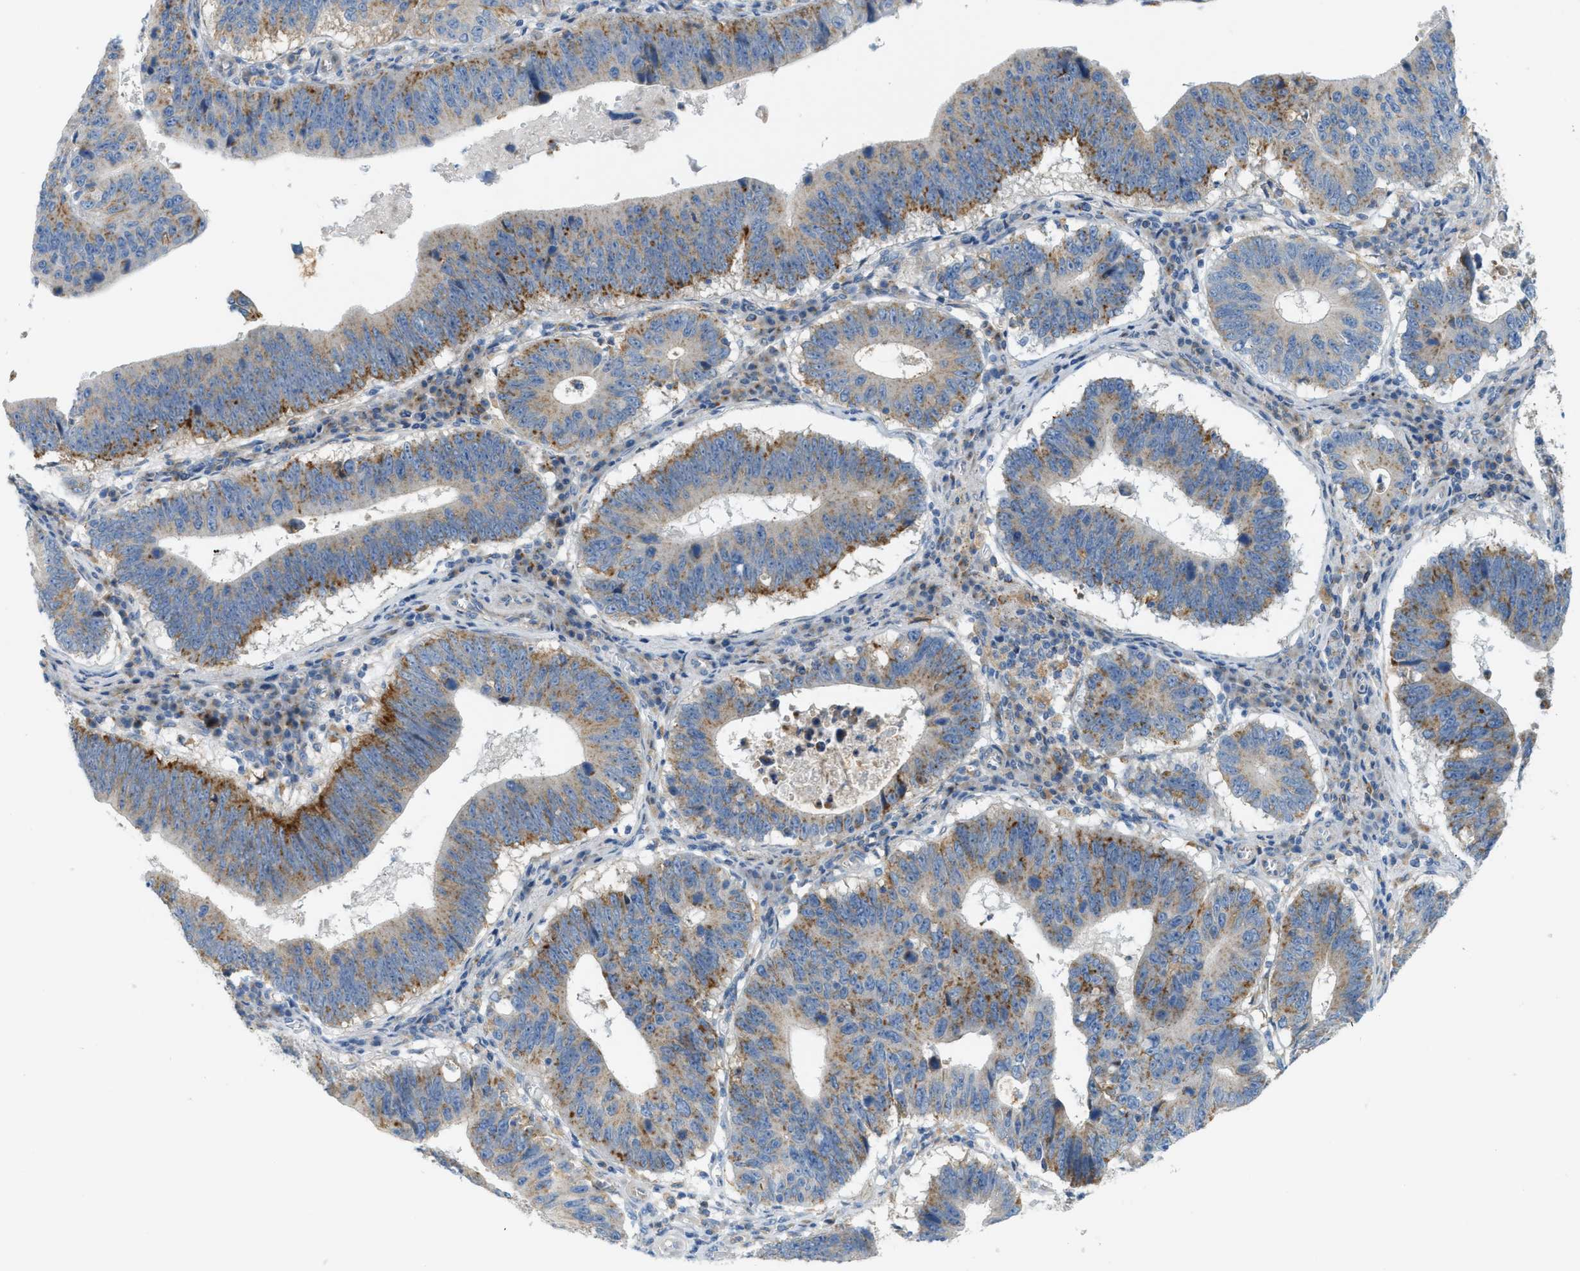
{"staining": {"intensity": "moderate", "quantity": ">75%", "location": "cytoplasmic/membranous"}, "tissue": "stomach cancer", "cell_type": "Tumor cells", "image_type": "cancer", "snomed": [{"axis": "morphology", "description": "Adenocarcinoma, NOS"}, {"axis": "topography", "description": "Stomach"}], "caption": "Stomach cancer was stained to show a protein in brown. There is medium levels of moderate cytoplasmic/membranous positivity in approximately >75% of tumor cells. (IHC, brightfield microscopy, high magnification).", "gene": "LMBRD1", "patient": {"sex": "male", "age": 59}}